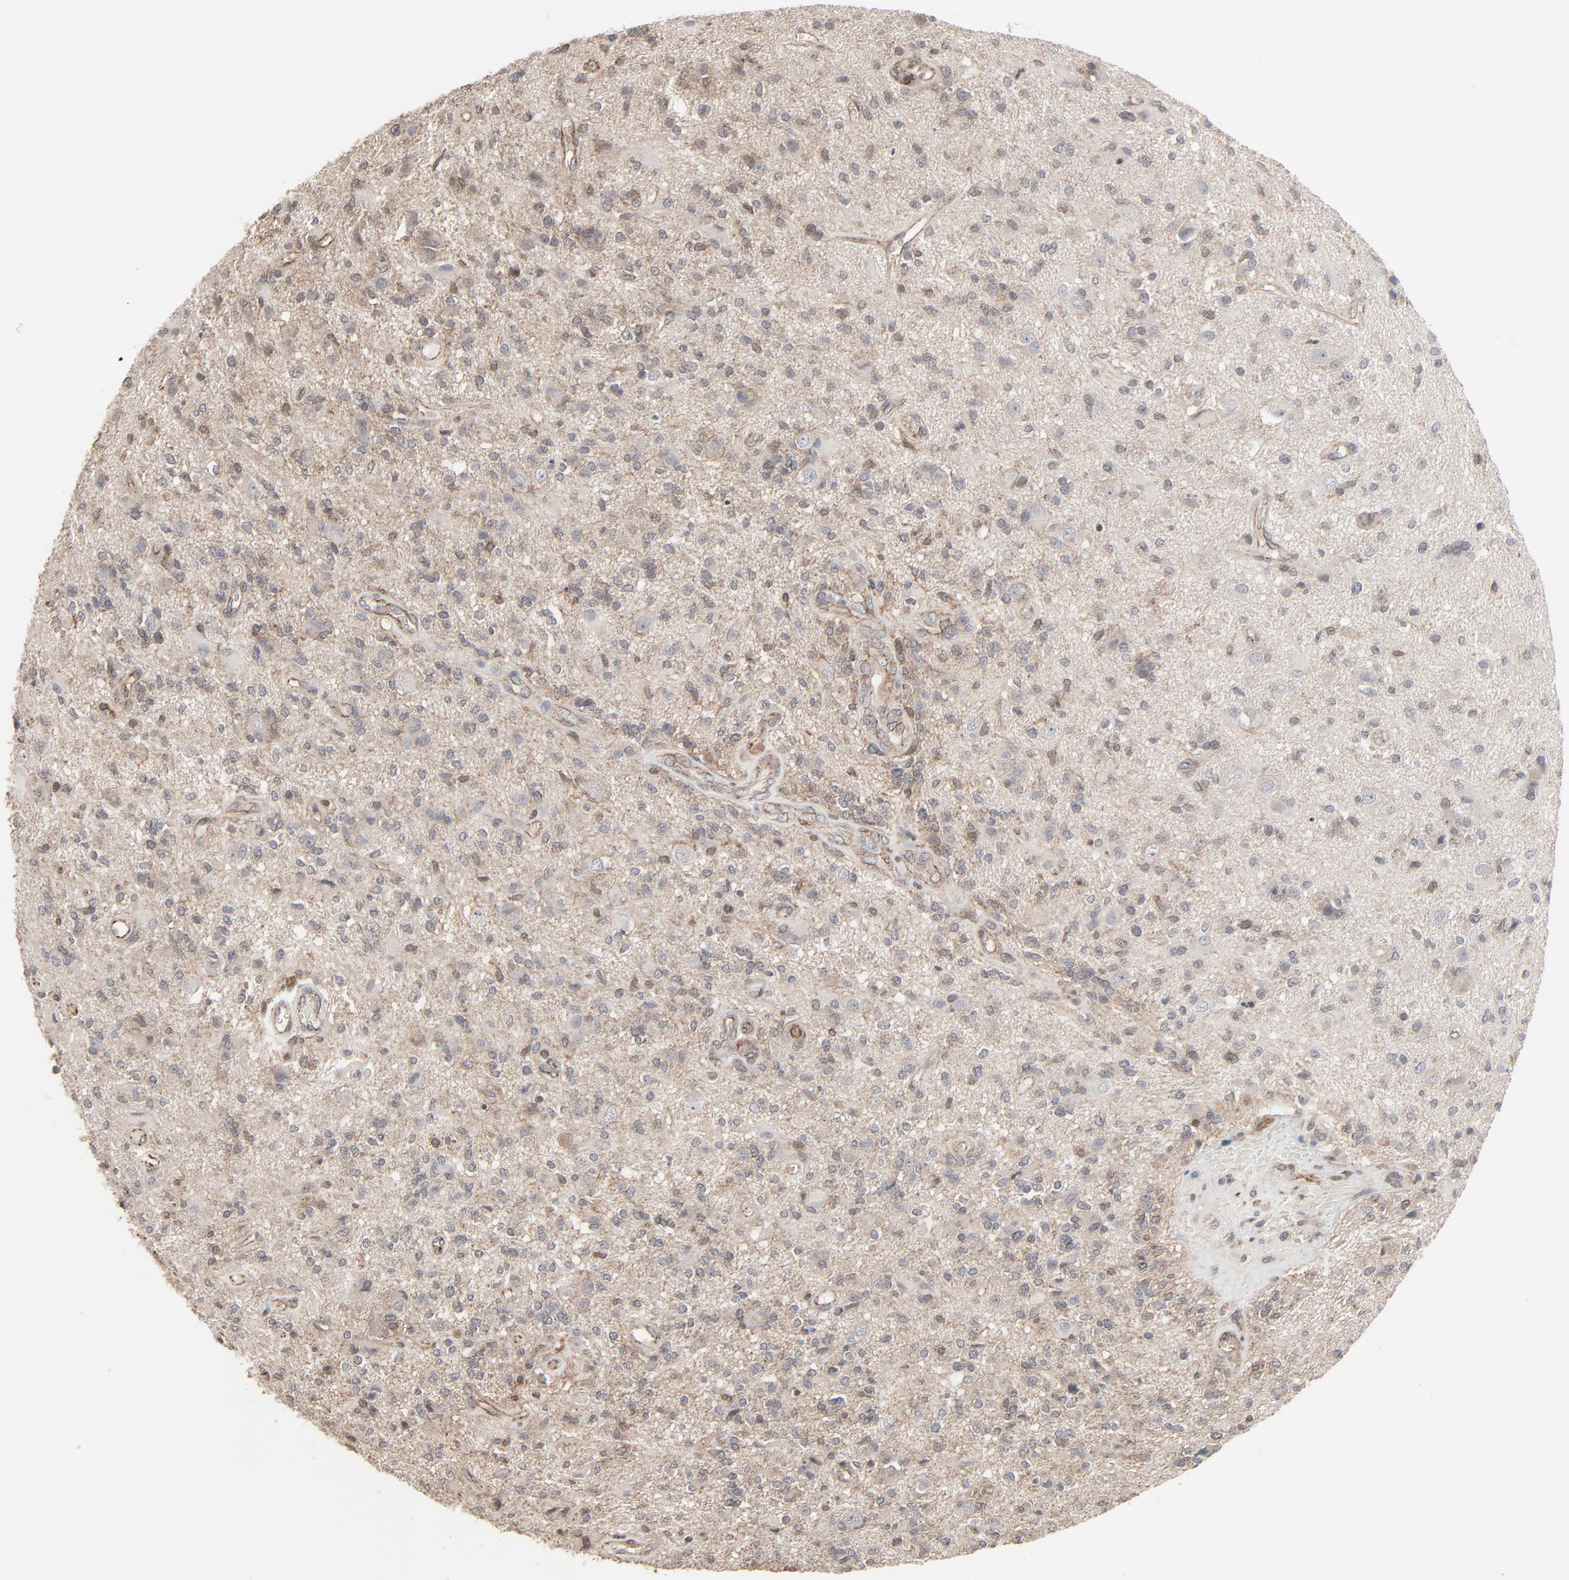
{"staining": {"intensity": "negative", "quantity": "none", "location": "none"}, "tissue": "glioma", "cell_type": "Tumor cells", "image_type": "cancer", "snomed": [{"axis": "morphology", "description": "Normal tissue, NOS"}, {"axis": "morphology", "description": "Glioma, malignant, High grade"}, {"axis": "topography", "description": "Cerebral cortex"}], "caption": "Tumor cells show no significant protein positivity in glioma.", "gene": "CTNND1", "patient": {"sex": "male", "age": 75}}